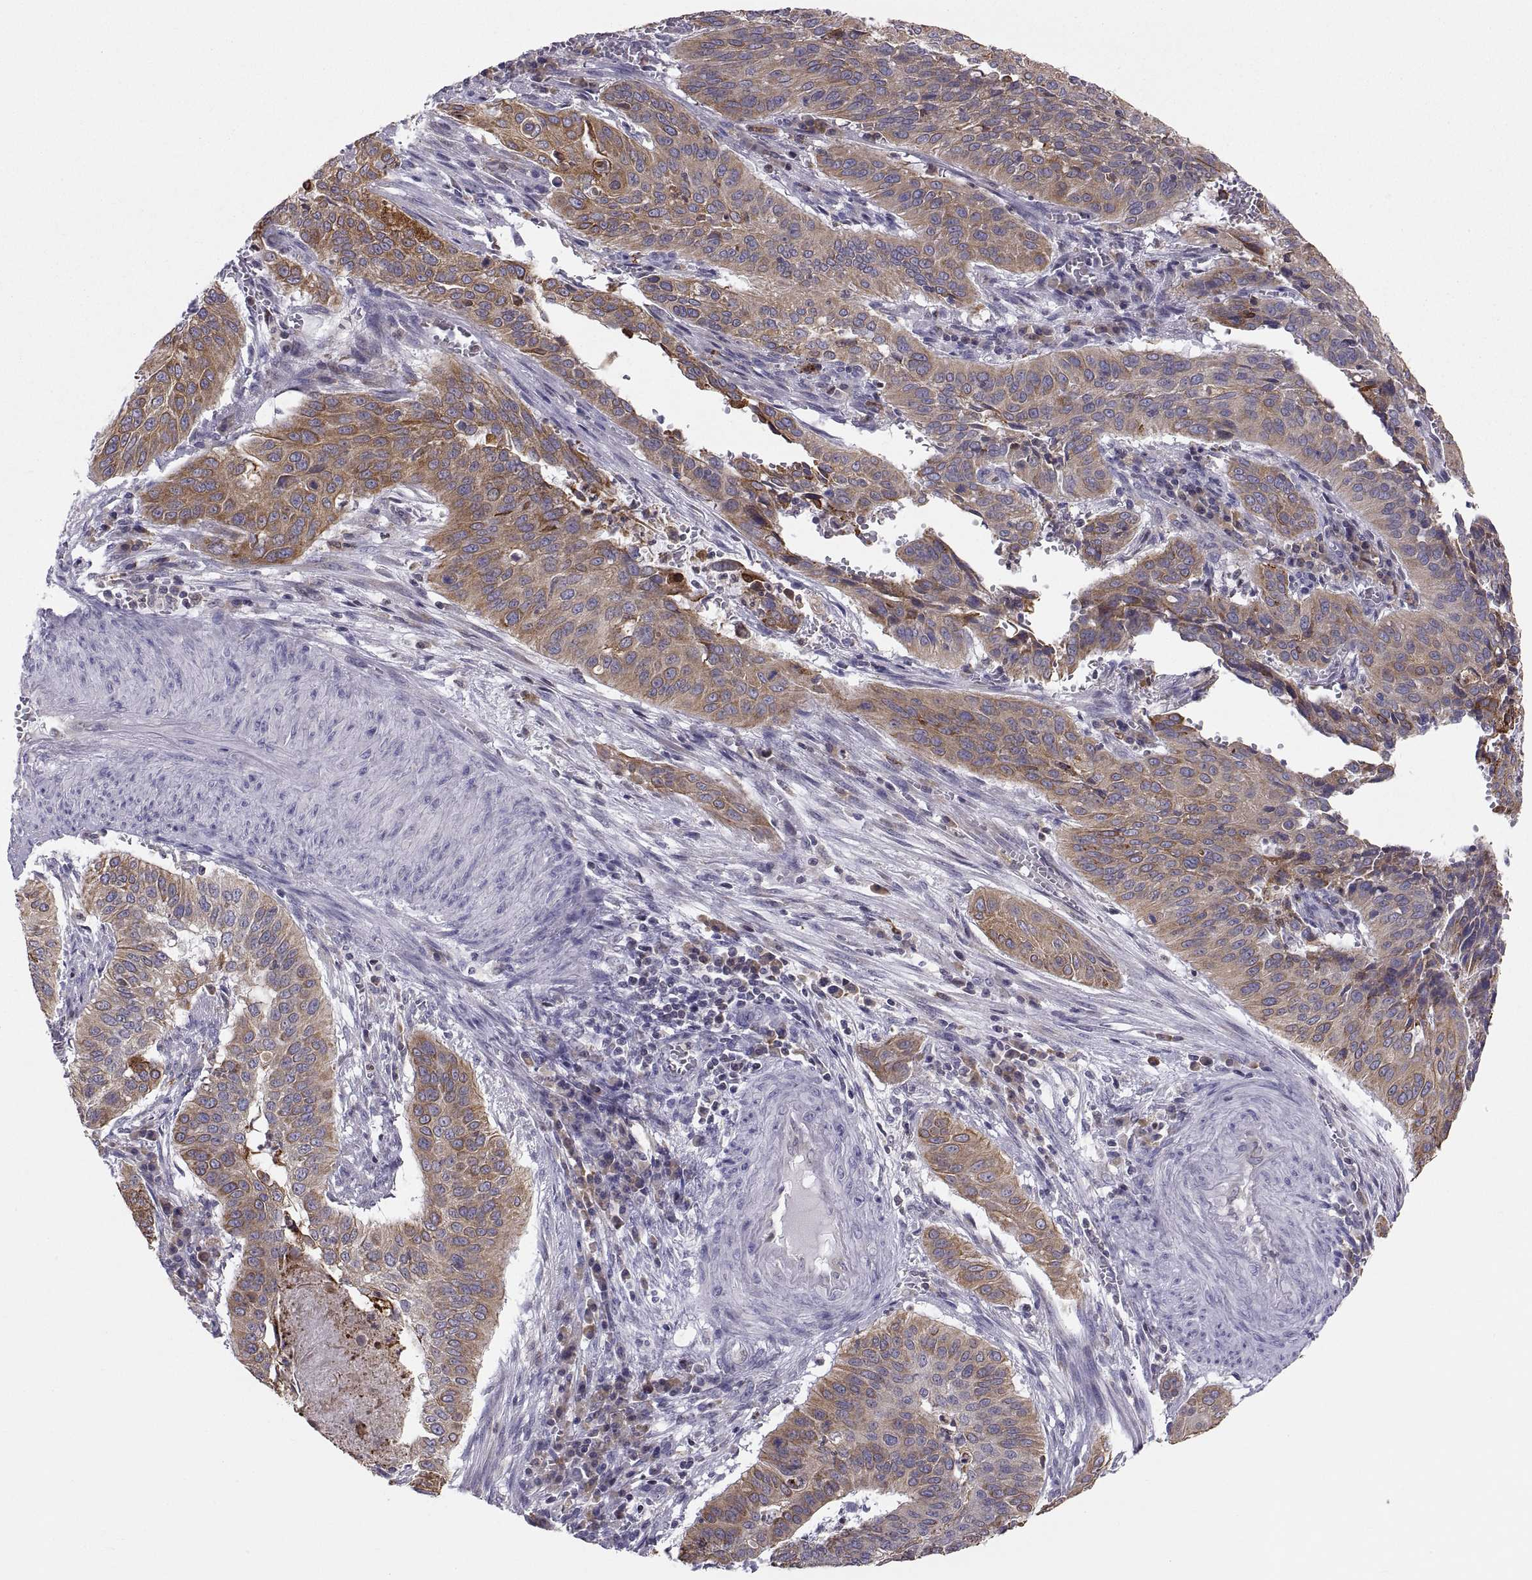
{"staining": {"intensity": "moderate", "quantity": ">75%", "location": "cytoplasmic/membranous"}, "tissue": "cervical cancer", "cell_type": "Tumor cells", "image_type": "cancer", "snomed": [{"axis": "morphology", "description": "Squamous cell carcinoma, NOS"}, {"axis": "topography", "description": "Cervix"}], "caption": "Immunohistochemical staining of human cervical cancer (squamous cell carcinoma) demonstrates moderate cytoplasmic/membranous protein positivity in about >75% of tumor cells.", "gene": "ERO1A", "patient": {"sex": "female", "age": 39}}